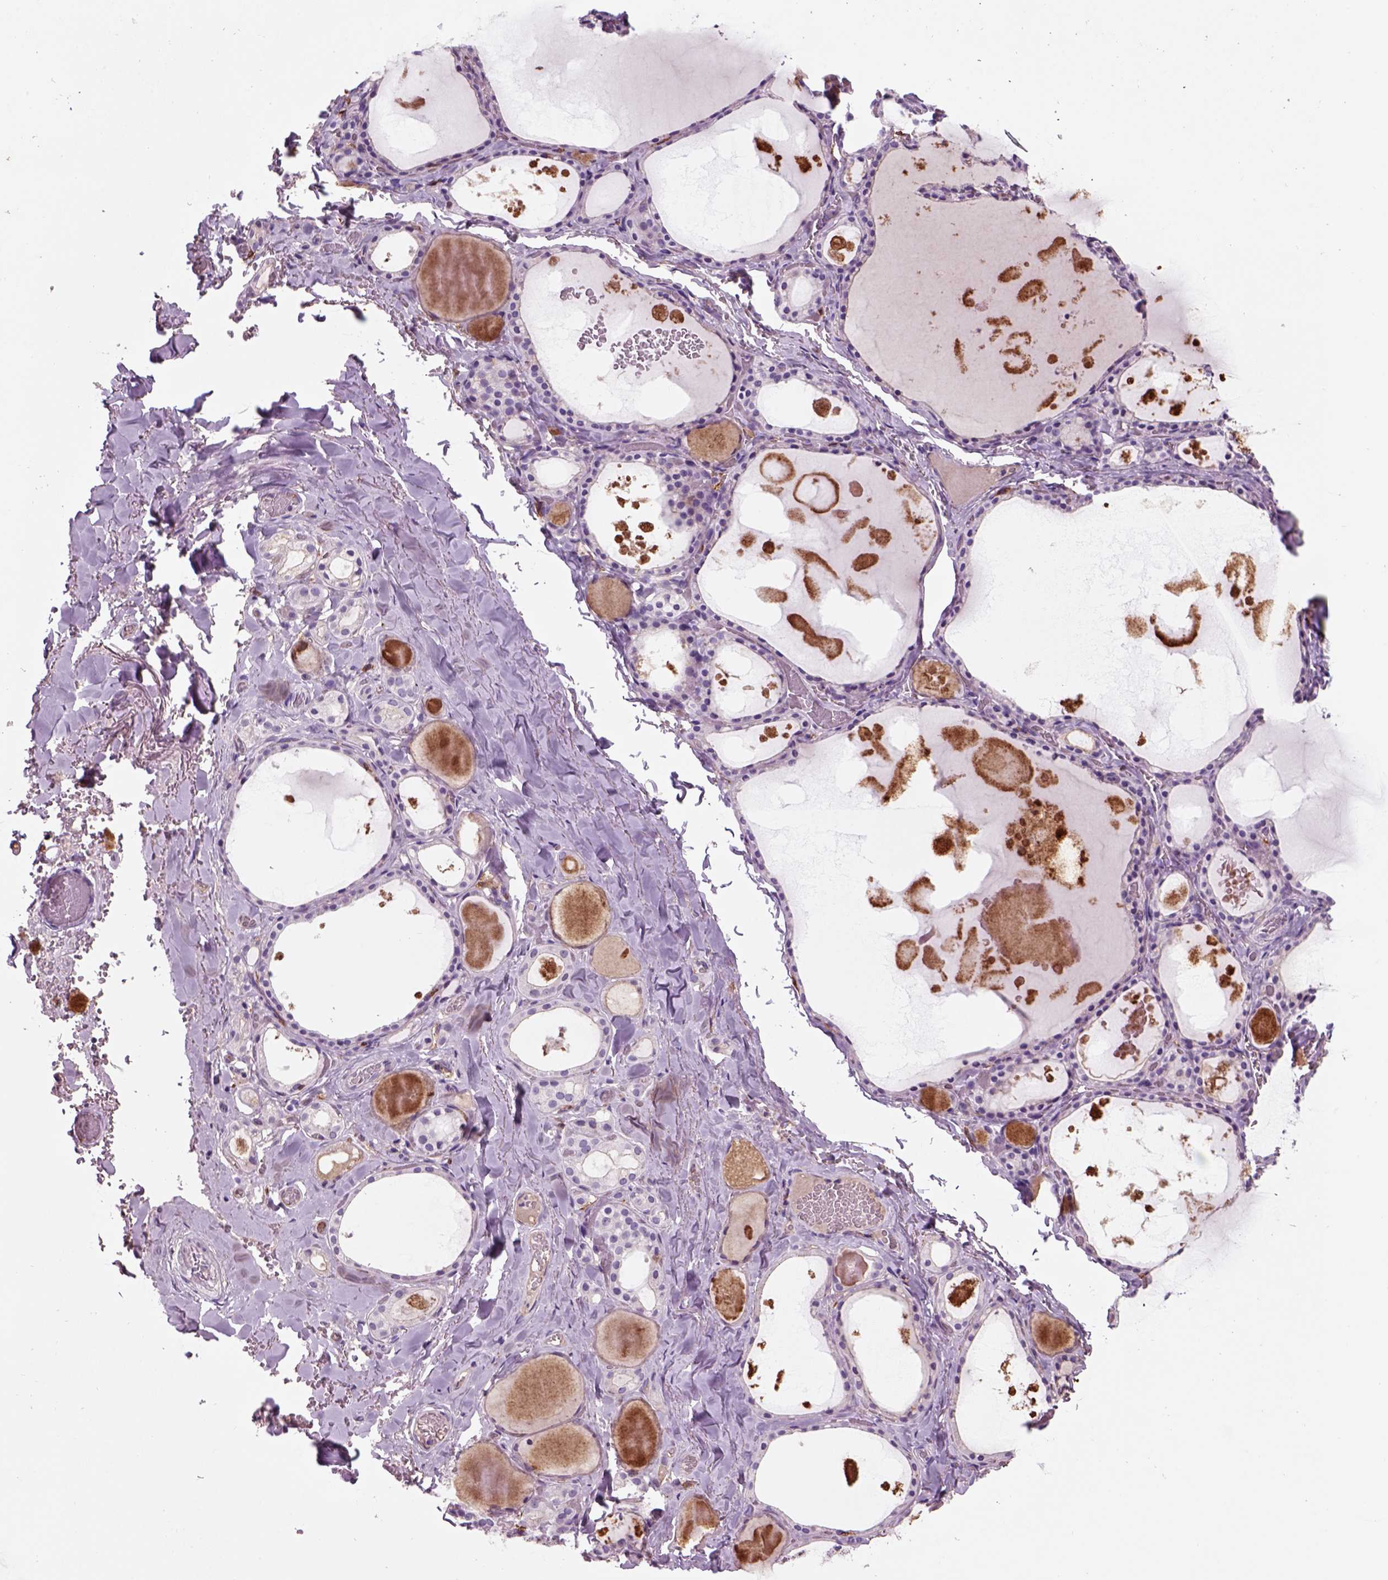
{"staining": {"intensity": "negative", "quantity": "none", "location": "none"}, "tissue": "thyroid gland", "cell_type": "Glandular cells", "image_type": "normal", "snomed": [{"axis": "morphology", "description": "Normal tissue, NOS"}, {"axis": "topography", "description": "Thyroid gland"}], "caption": "Image shows no significant protein positivity in glandular cells of benign thyroid gland.", "gene": "CD14", "patient": {"sex": "male", "age": 56}}